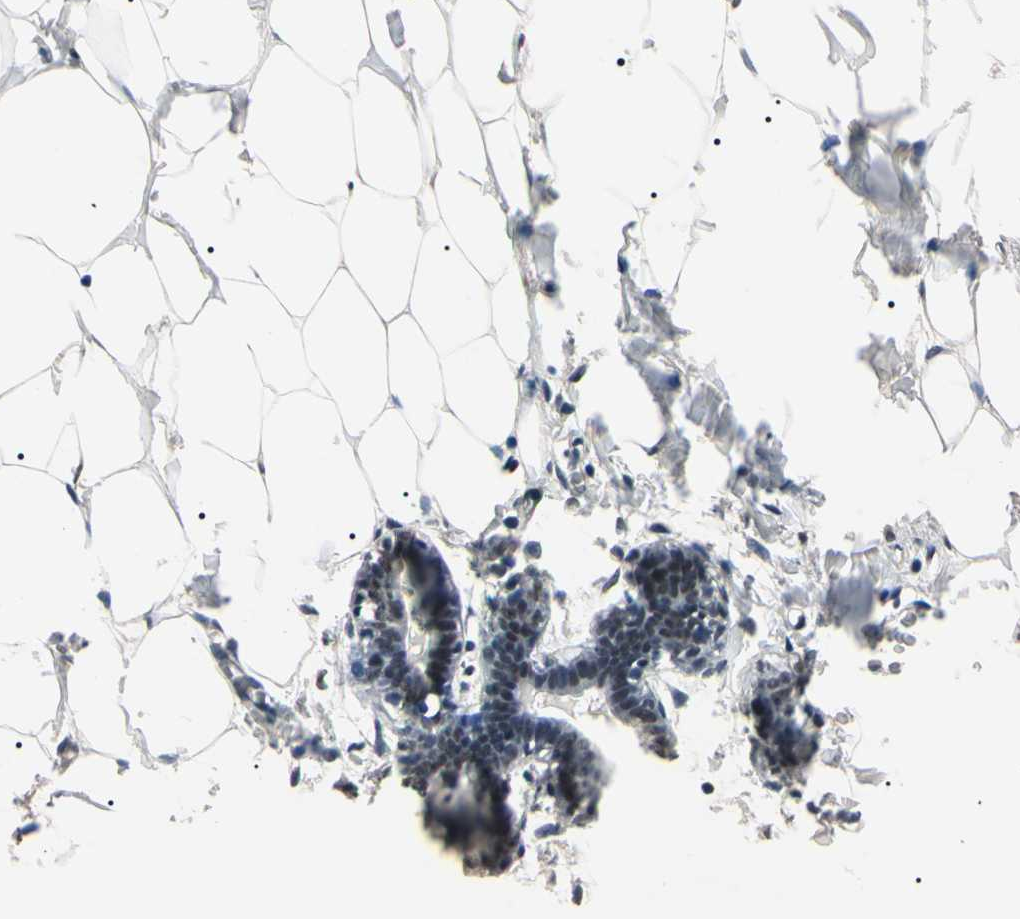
{"staining": {"intensity": "negative", "quantity": "none", "location": "none"}, "tissue": "breast", "cell_type": "Adipocytes", "image_type": "normal", "snomed": [{"axis": "morphology", "description": "Normal tissue, NOS"}, {"axis": "topography", "description": "Breast"}], "caption": "Adipocytes show no significant protein expression in normal breast.", "gene": "YY1", "patient": {"sex": "female", "age": 27}}